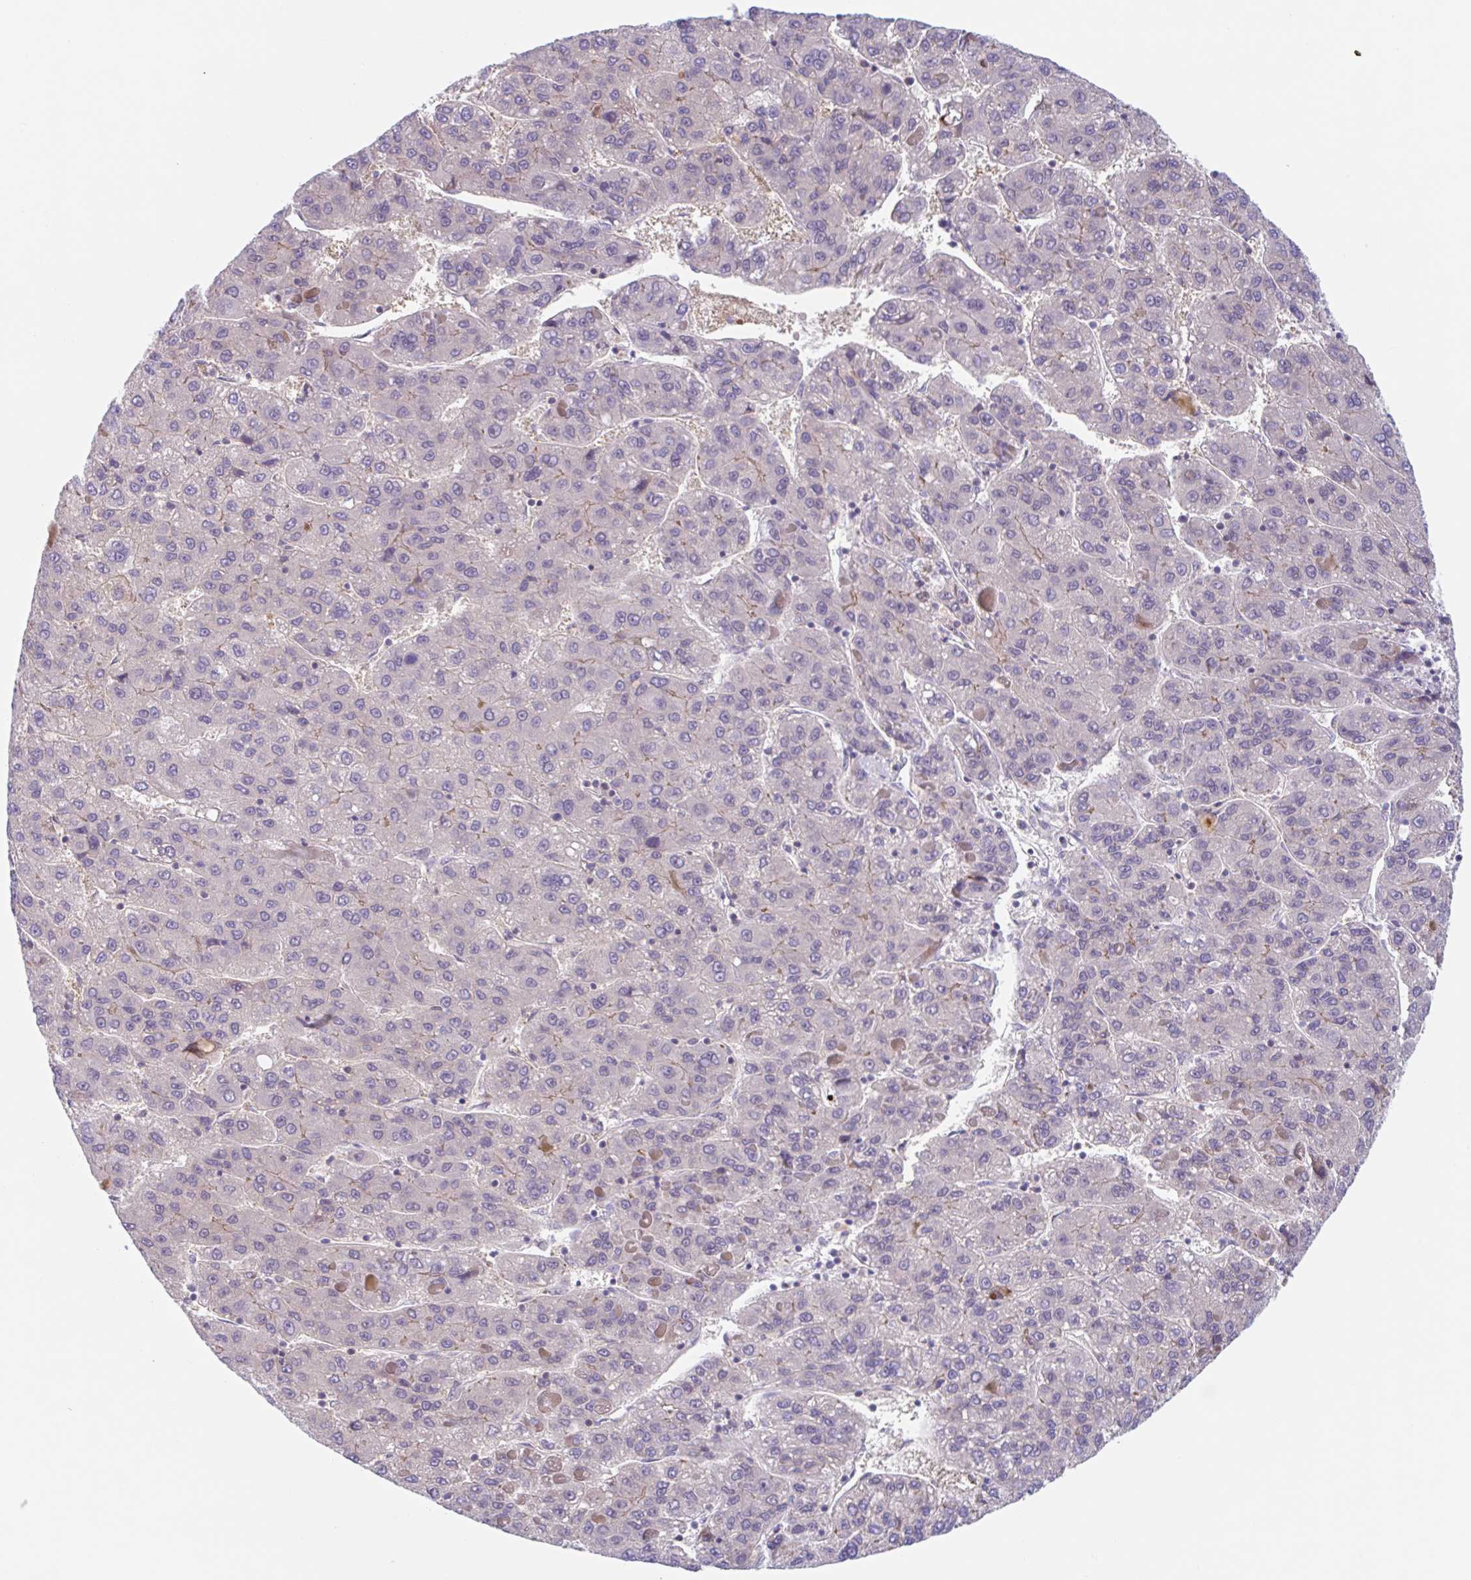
{"staining": {"intensity": "negative", "quantity": "none", "location": "none"}, "tissue": "liver cancer", "cell_type": "Tumor cells", "image_type": "cancer", "snomed": [{"axis": "morphology", "description": "Carcinoma, Hepatocellular, NOS"}, {"axis": "topography", "description": "Liver"}], "caption": "IHC of hepatocellular carcinoma (liver) displays no expression in tumor cells. (DAB (3,3'-diaminobenzidine) IHC, high magnification).", "gene": "TMEM86A", "patient": {"sex": "female", "age": 82}}